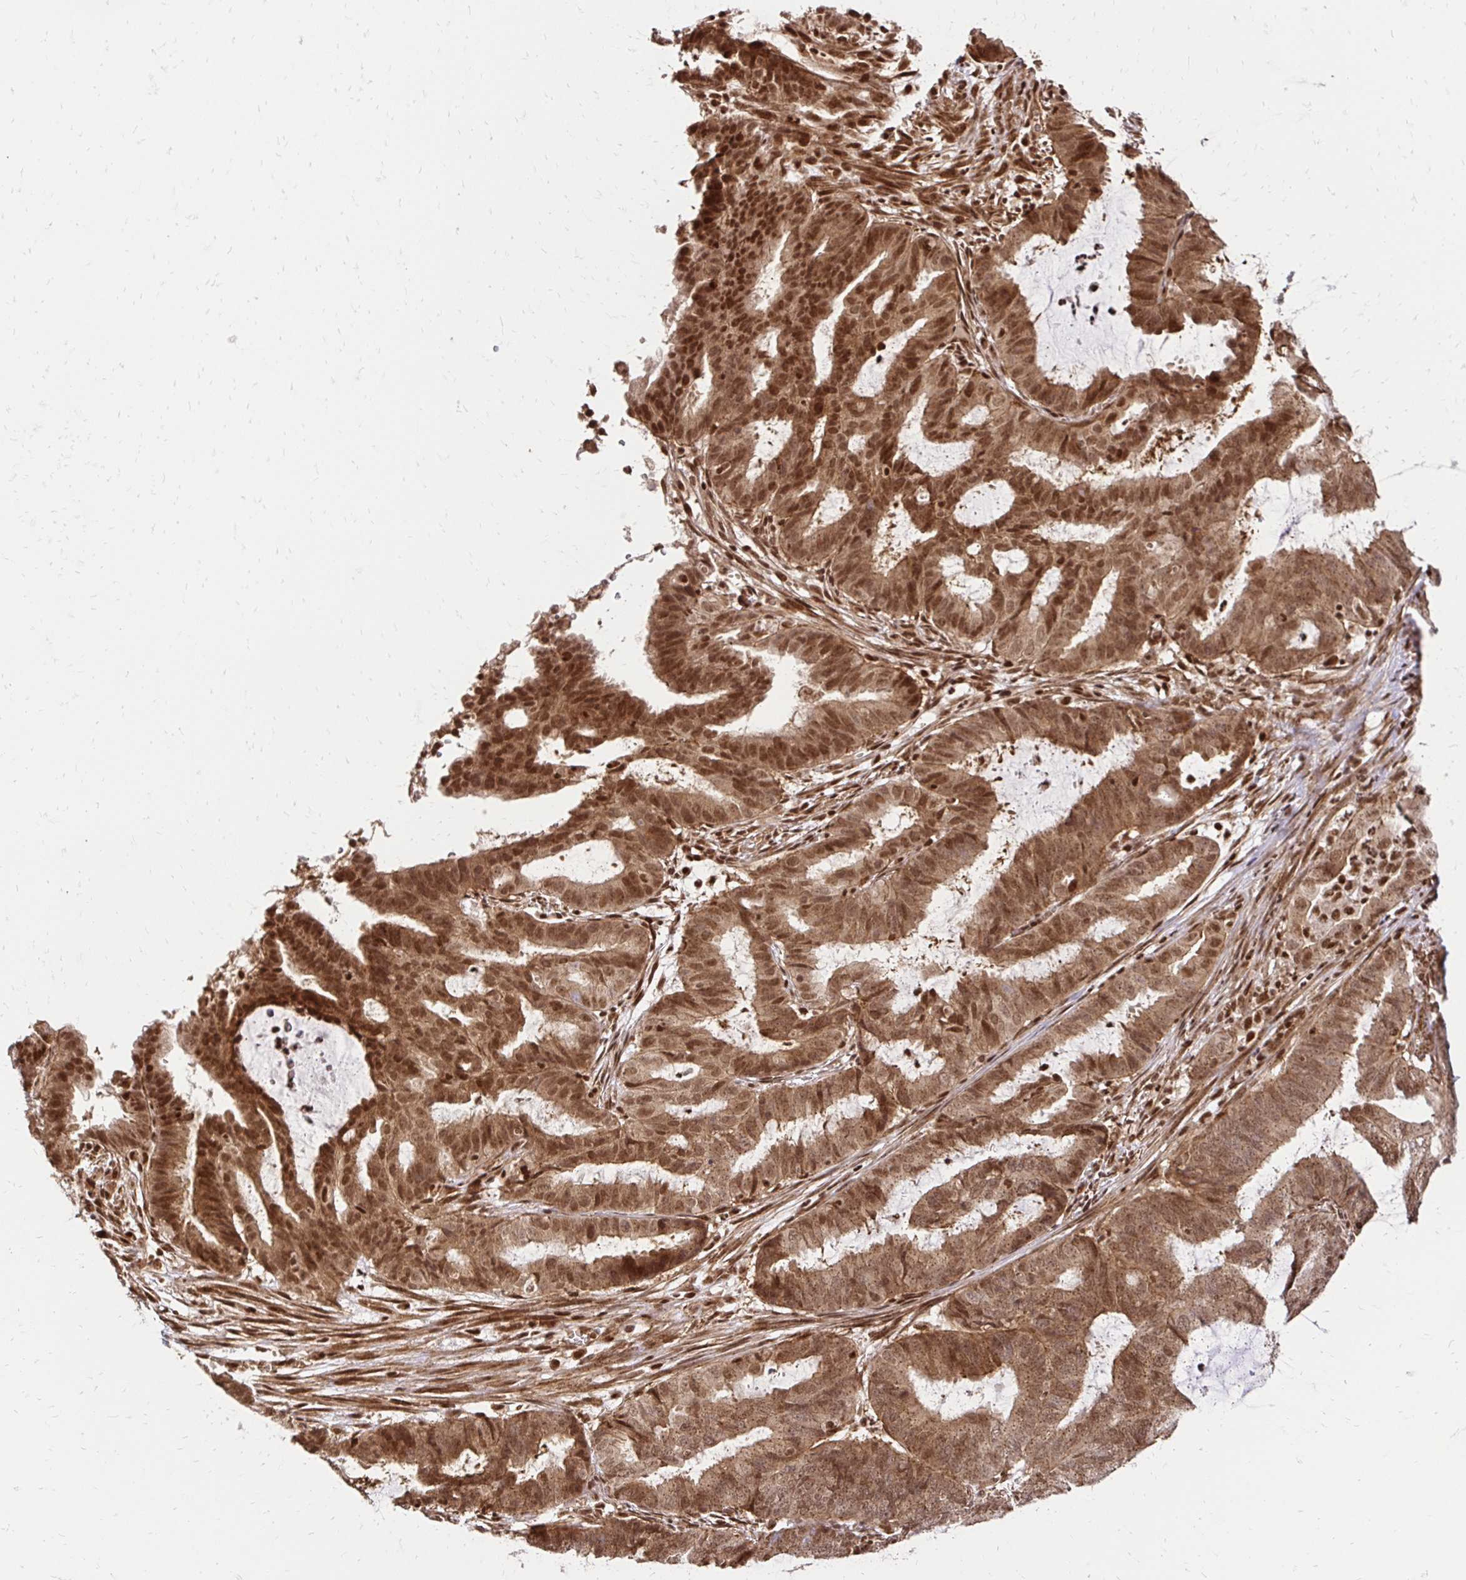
{"staining": {"intensity": "moderate", "quantity": ">75%", "location": "cytoplasmic/membranous,nuclear"}, "tissue": "endometrial cancer", "cell_type": "Tumor cells", "image_type": "cancer", "snomed": [{"axis": "morphology", "description": "Adenocarcinoma, NOS"}, {"axis": "topography", "description": "Endometrium"}], "caption": "Protein staining by immunohistochemistry (IHC) reveals moderate cytoplasmic/membranous and nuclear expression in about >75% of tumor cells in endometrial cancer.", "gene": "GLYR1", "patient": {"sex": "female", "age": 51}}